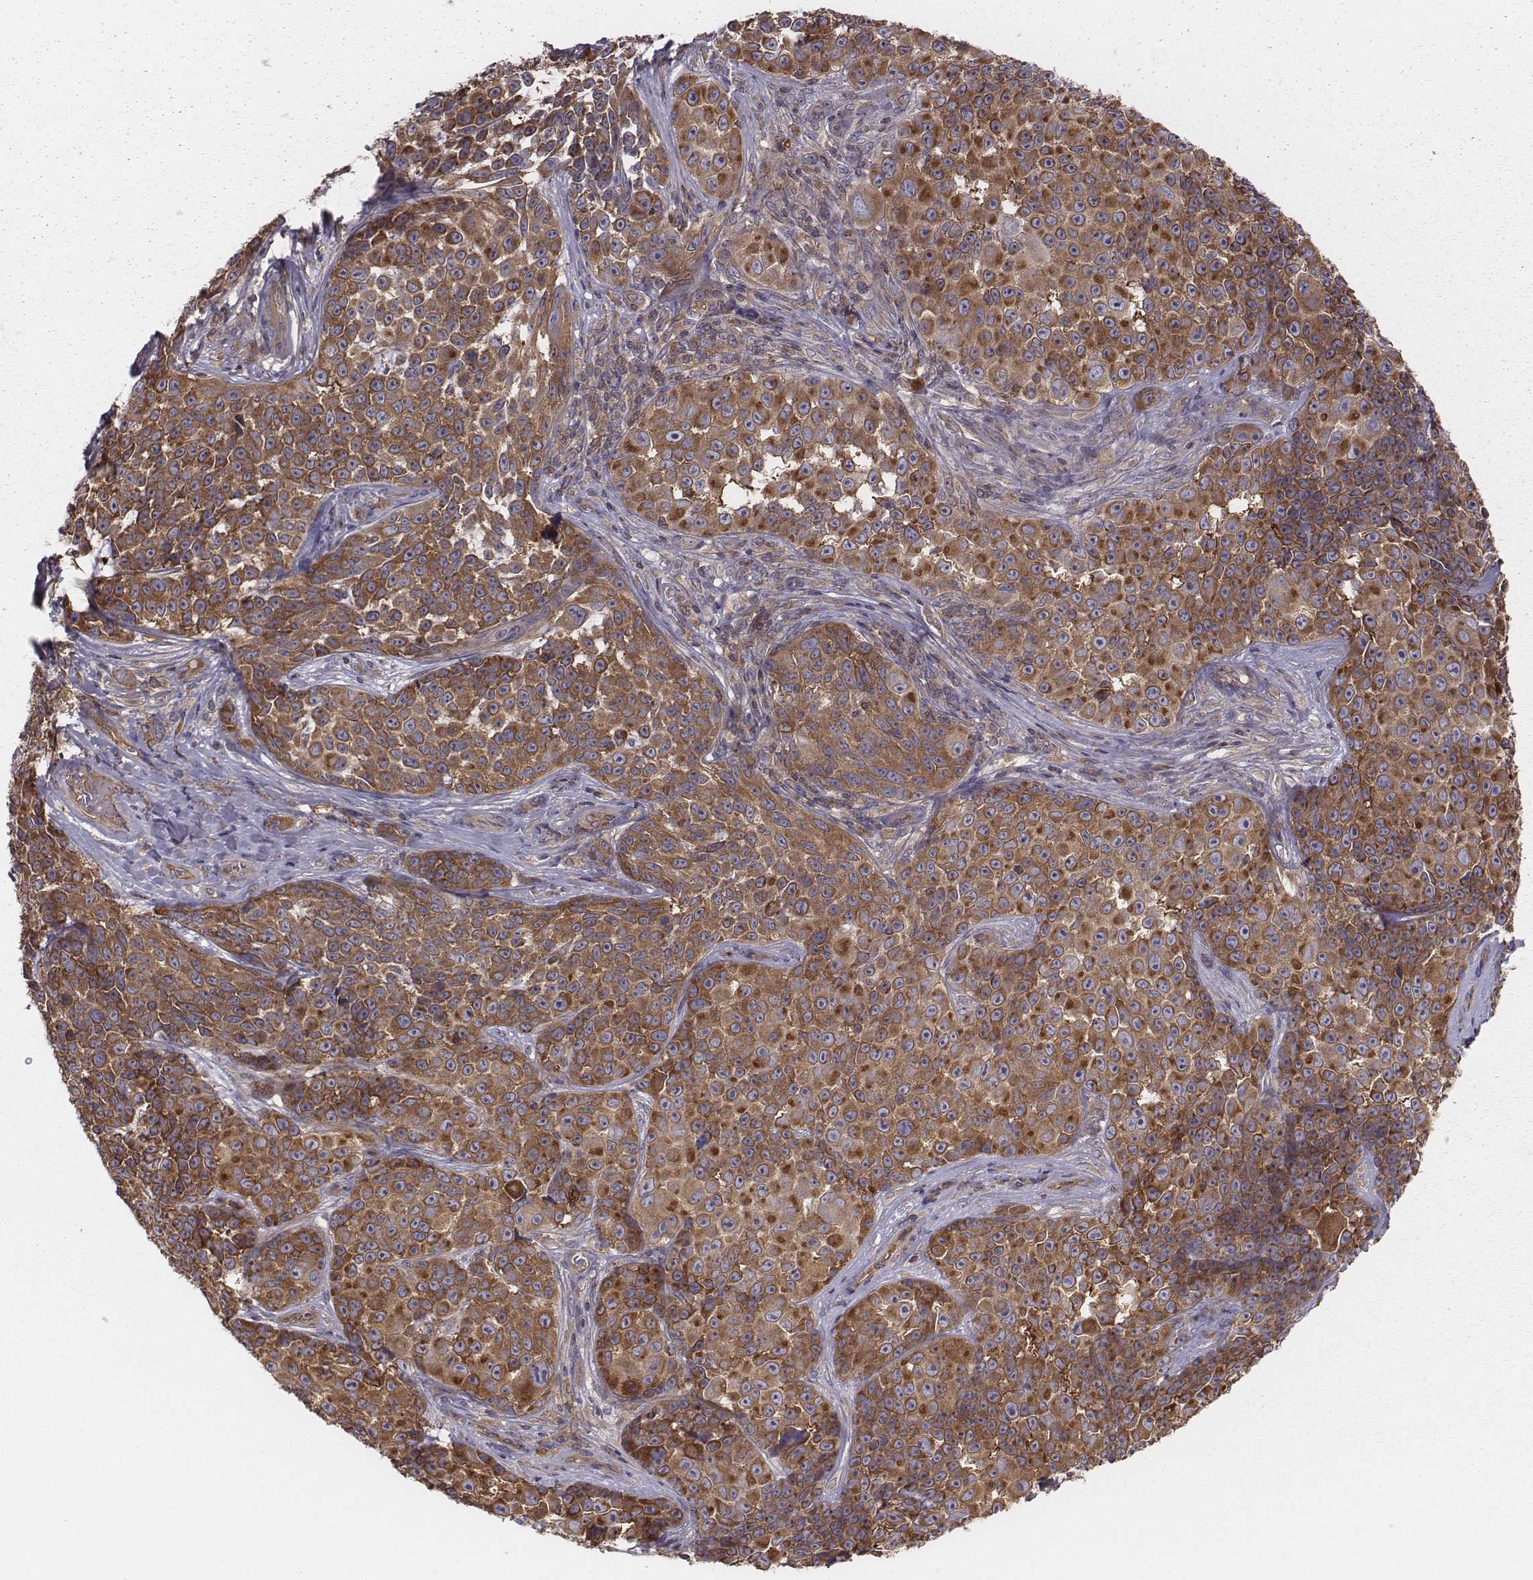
{"staining": {"intensity": "strong", "quantity": ">75%", "location": "cytoplasmic/membranous"}, "tissue": "melanoma", "cell_type": "Tumor cells", "image_type": "cancer", "snomed": [{"axis": "morphology", "description": "Malignant melanoma, NOS"}, {"axis": "topography", "description": "Skin"}], "caption": "A high amount of strong cytoplasmic/membranous staining is present in approximately >75% of tumor cells in malignant melanoma tissue.", "gene": "CAD", "patient": {"sex": "female", "age": 88}}